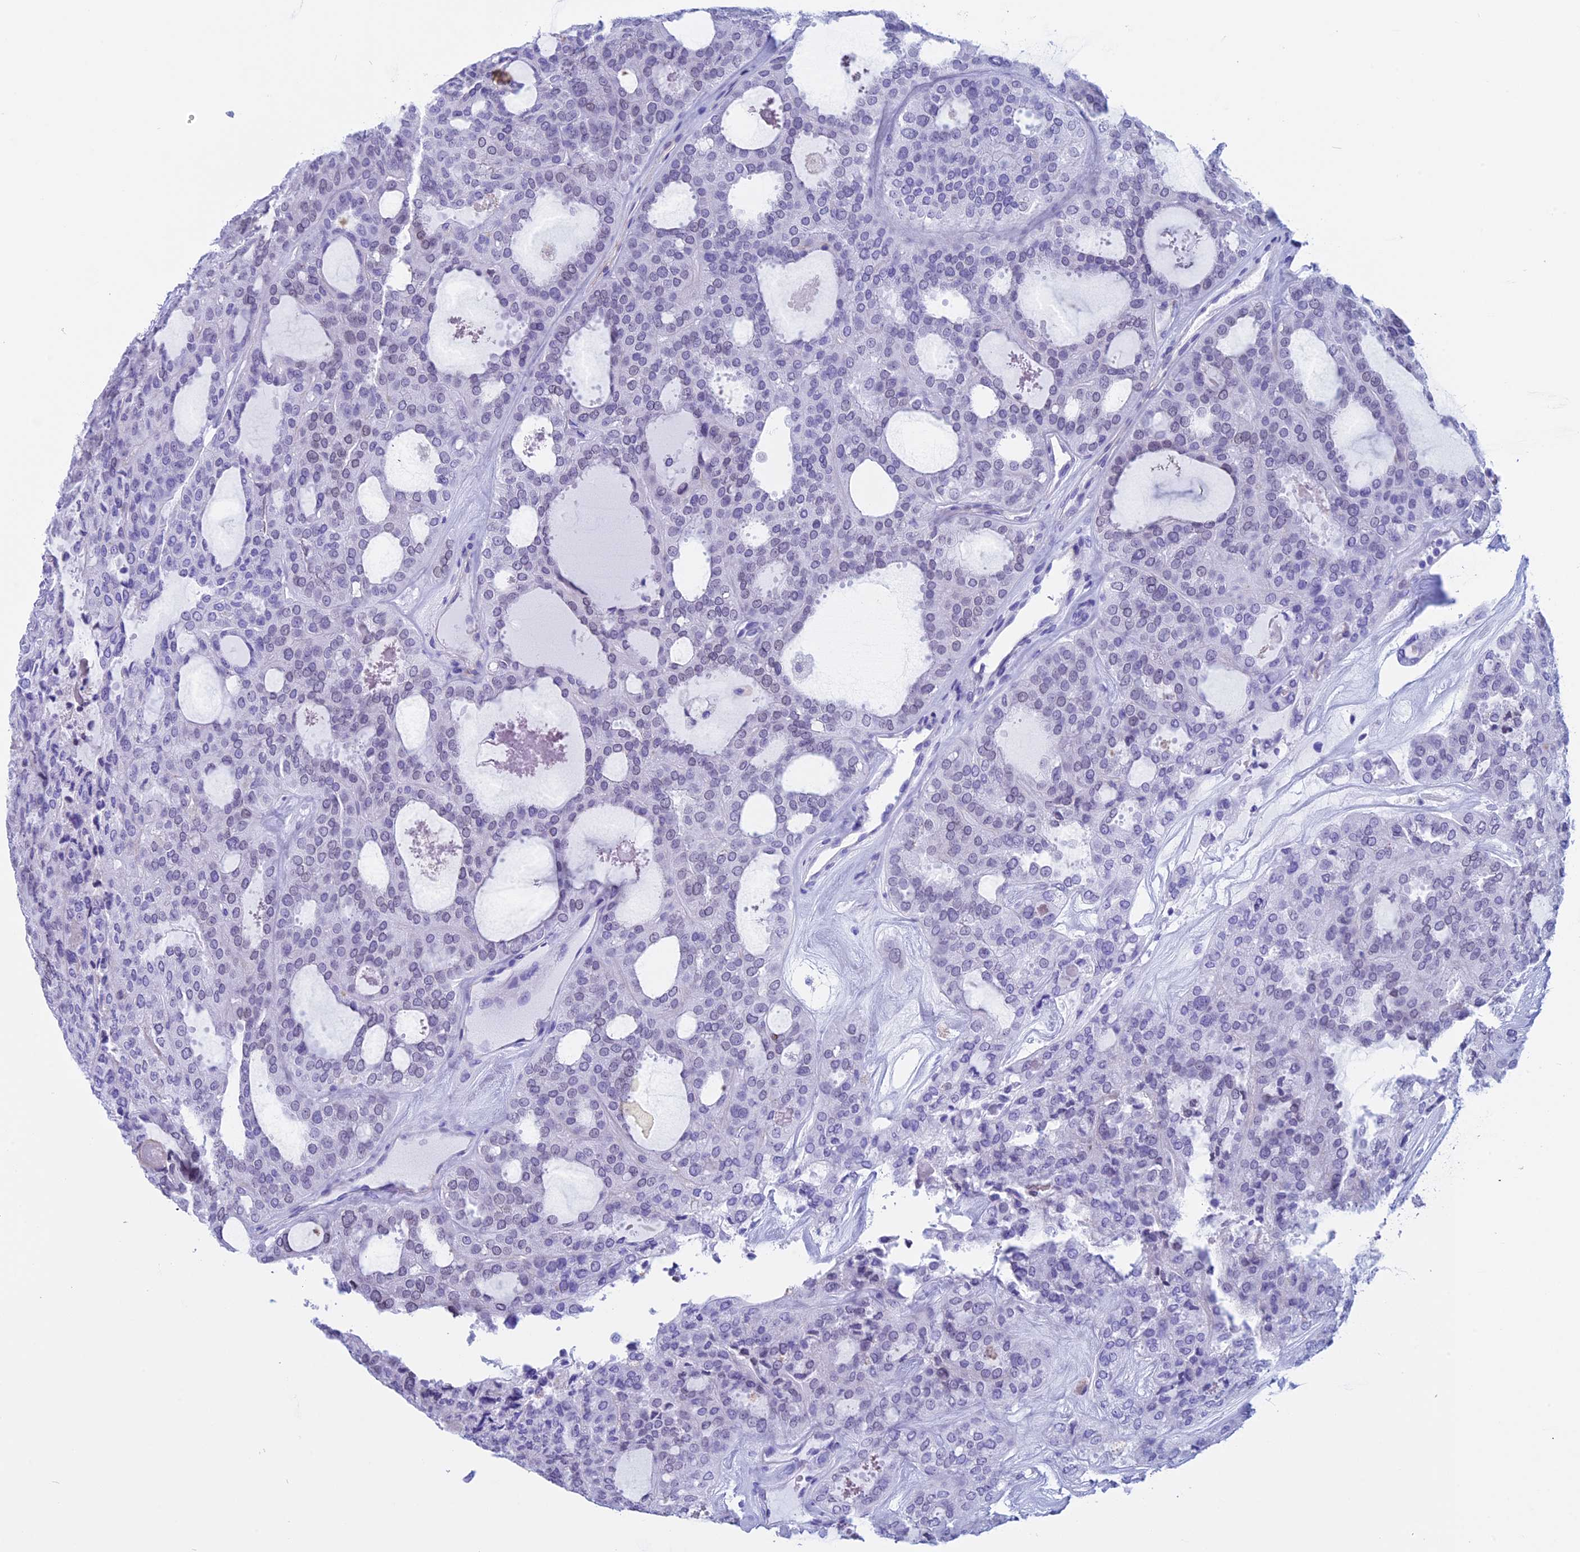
{"staining": {"intensity": "negative", "quantity": "none", "location": "none"}, "tissue": "thyroid cancer", "cell_type": "Tumor cells", "image_type": "cancer", "snomed": [{"axis": "morphology", "description": "Follicular adenoma carcinoma, NOS"}, {"axis": "topography", "description": "Thyroid gland"}], "caption": "This histopathology image is of follicular adenoma carcinoma (thyroid) stained with immunohistochemistry (IHC) to label a protein in brown with the nuclei are counter-stained blue. There is no staining in tumor cells.", "gene": "FAM169A", "patient": {"sex": "male", "age": 75}}